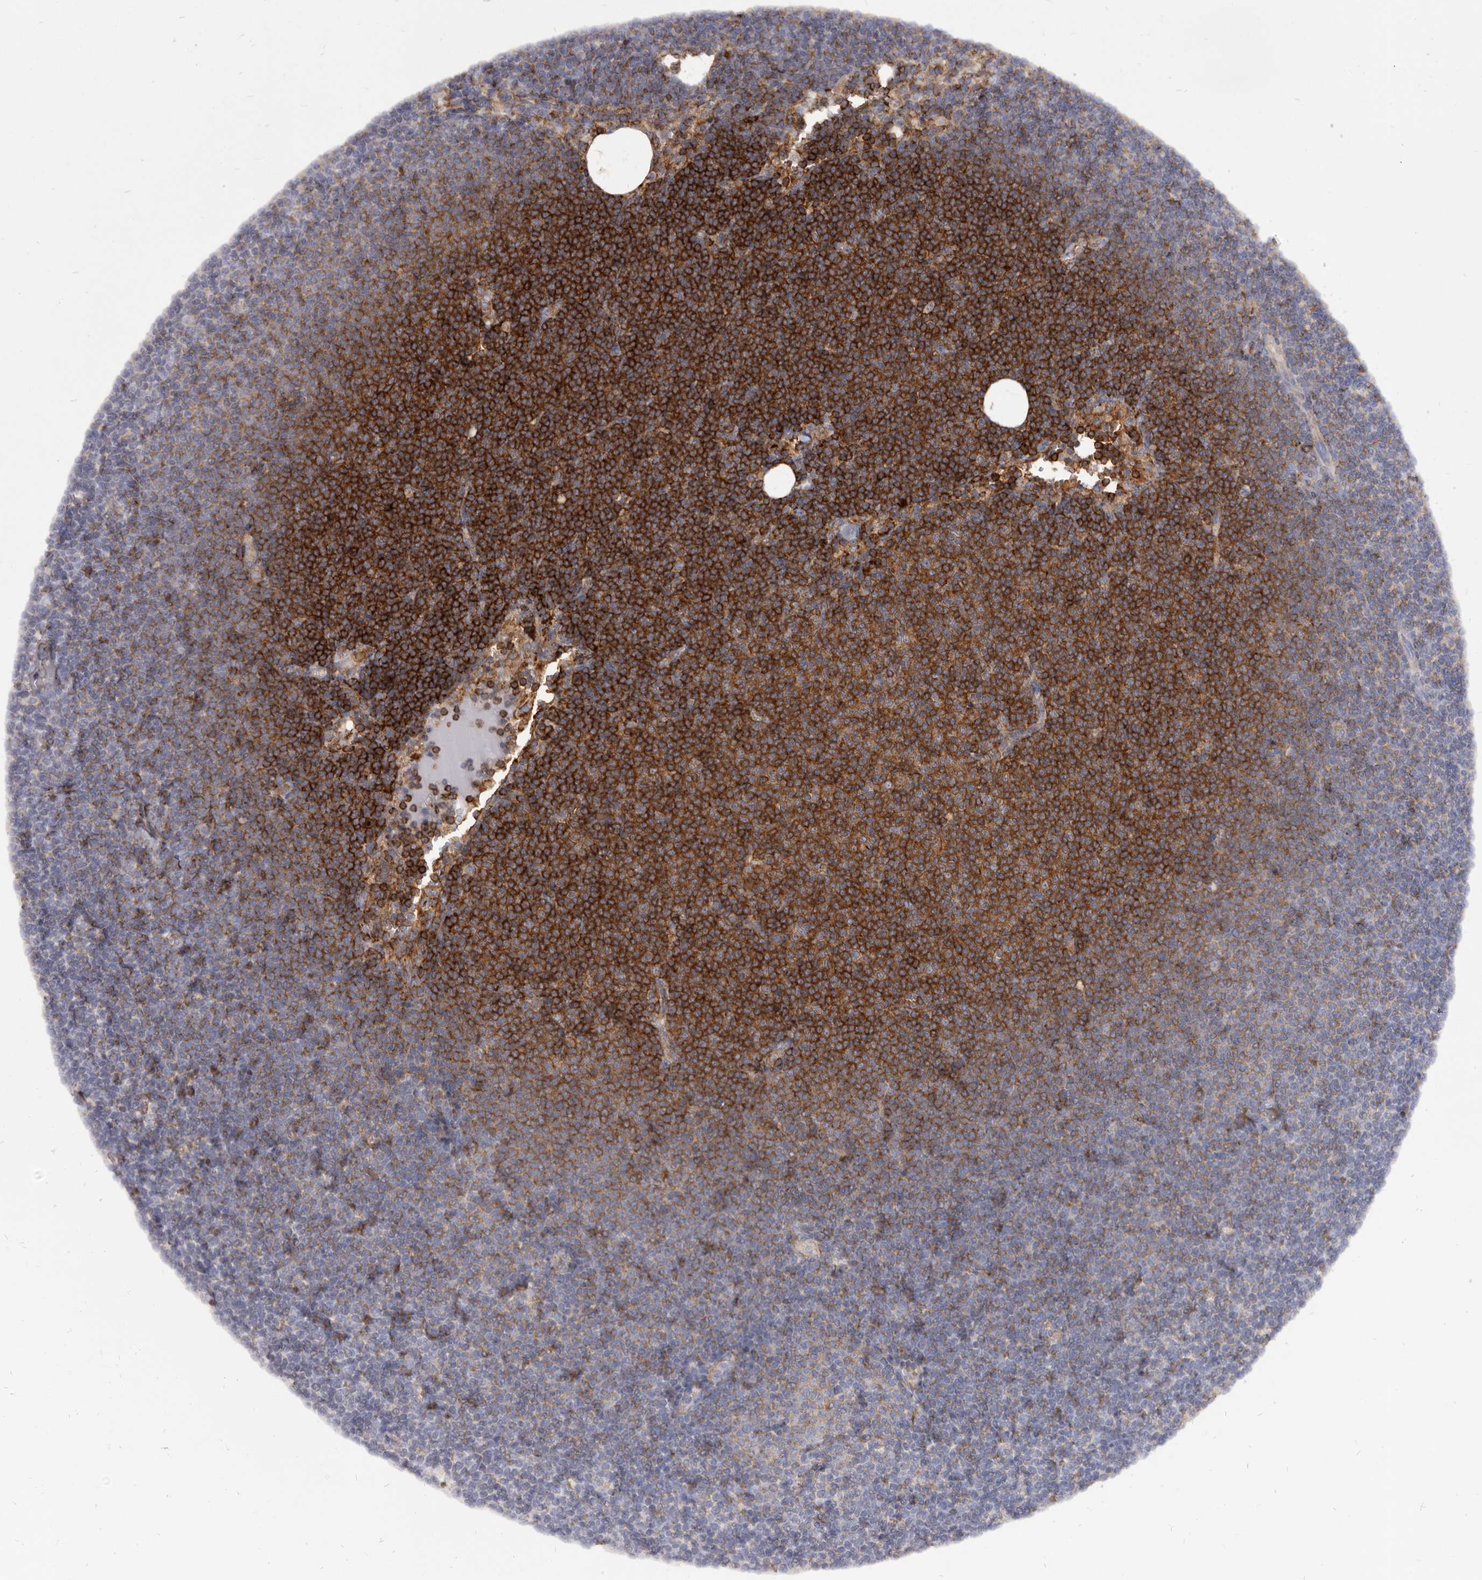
{"staining": {"intensity": "strong", "quantity": "25%-75%", "location": "cytoplasmic/membranous"}, "tissue": "lymphoma", "cell_type": "Tumor cells", "image_type": "cancer", "snomed": [{"axis": "morphology", "description": "Malignant lymphoma, non-Hodgkin's type, Low grade"}, {"axis": "topography", "description": "Lymph node"}], "caption": "Lymphoma stained for a protein demonstrates strong cytoplasmic/membranous positivity in tumor cells.", "gene": "TPD52", "patient": {"sex": "female", "age": 53}}